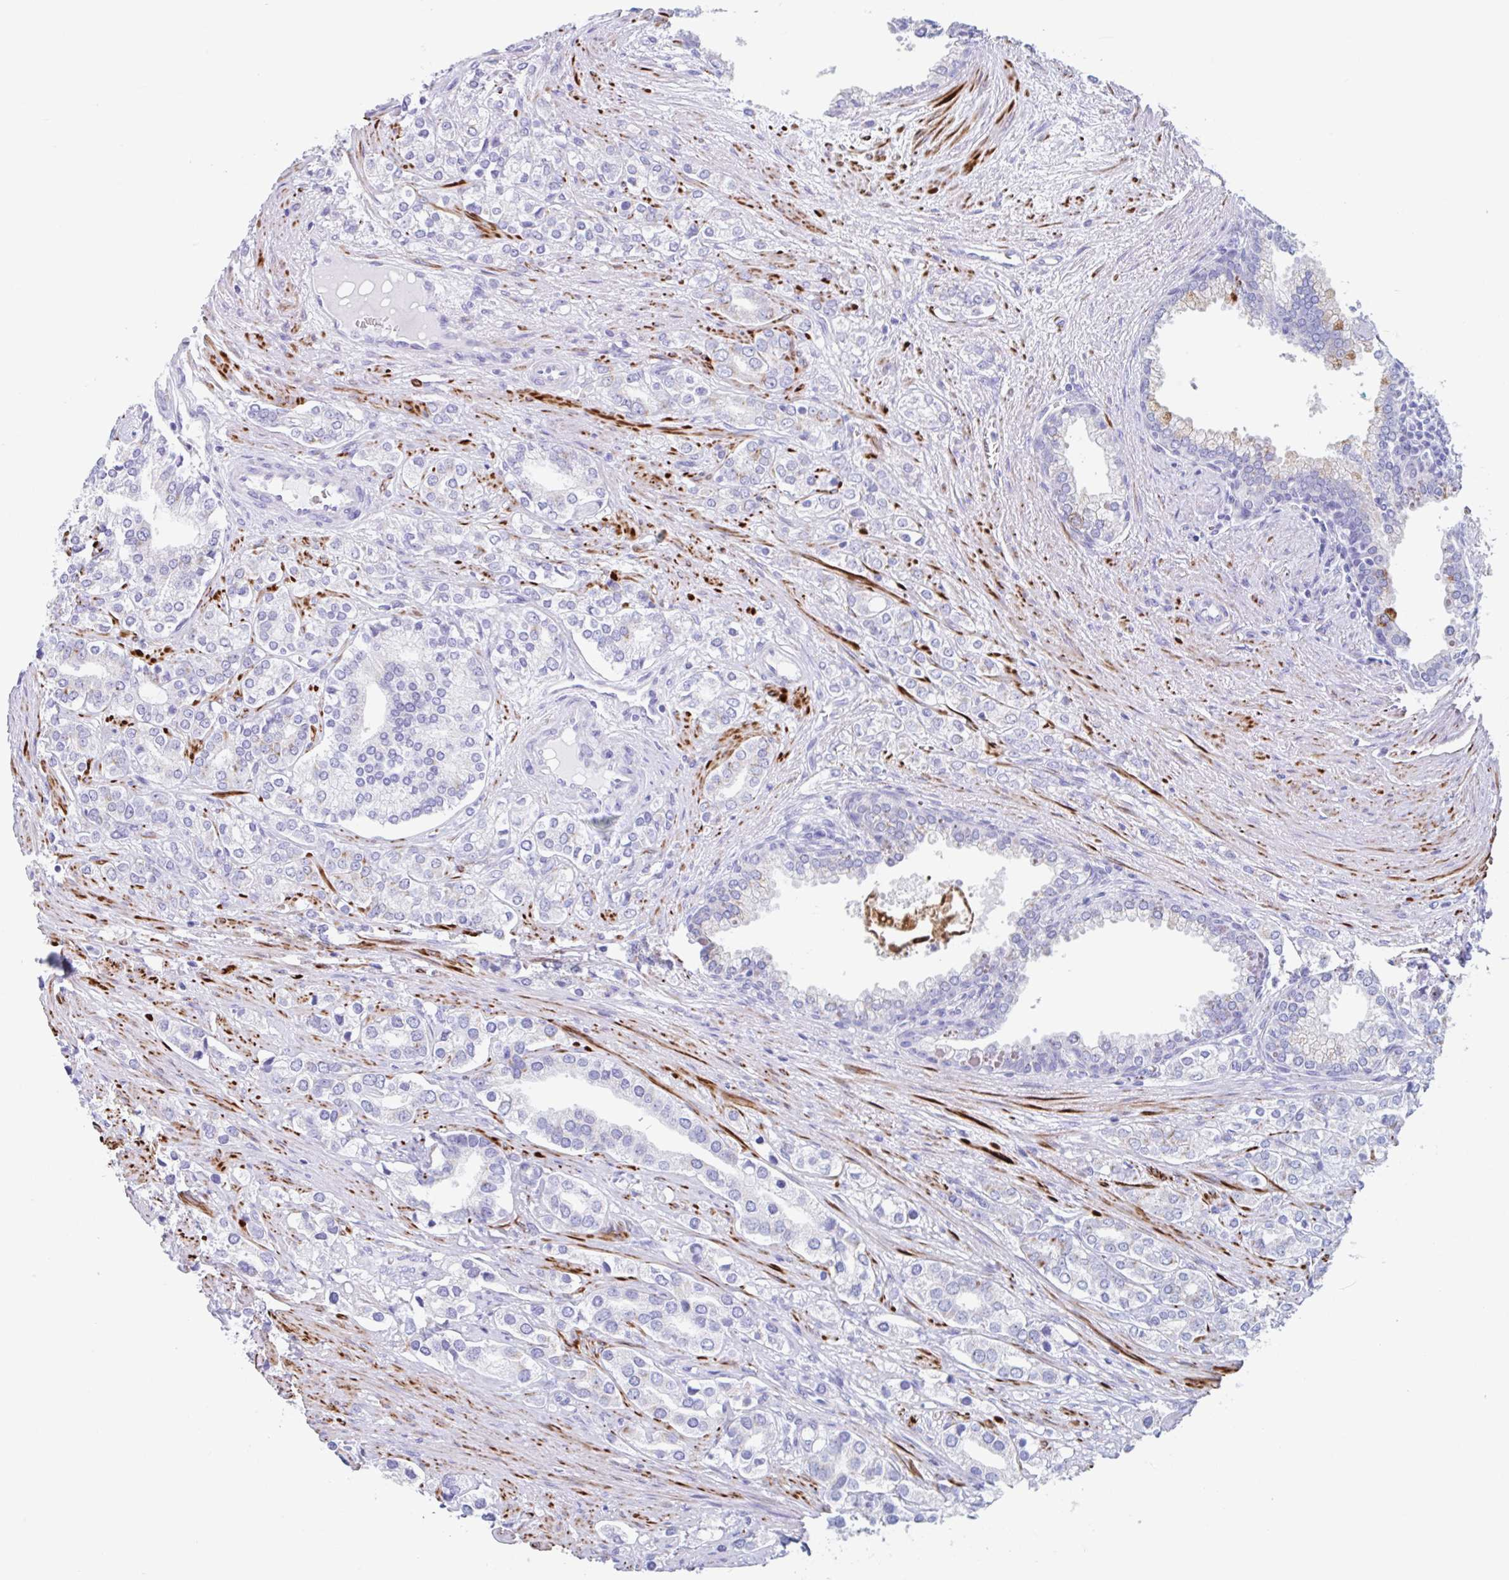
{"staining": {"intensity": "negative", "quantity": "none", "location": "none"}, "tissue": "prostate cancer", "cell_type": "Tumor cells", "image_type": "cancer", "snomed": [{"axis": "morphology", "description": "Adenocarcinoma, High grade"}, {"axis": "topography", "description": "Prostate"}], "caption": "The photomicrograph shows no significant positivity in tumor cells of prostate adenocarcinoma (high-grade).", "gene": "CPTP", "patient": {"sex": "male", "age": 58}}